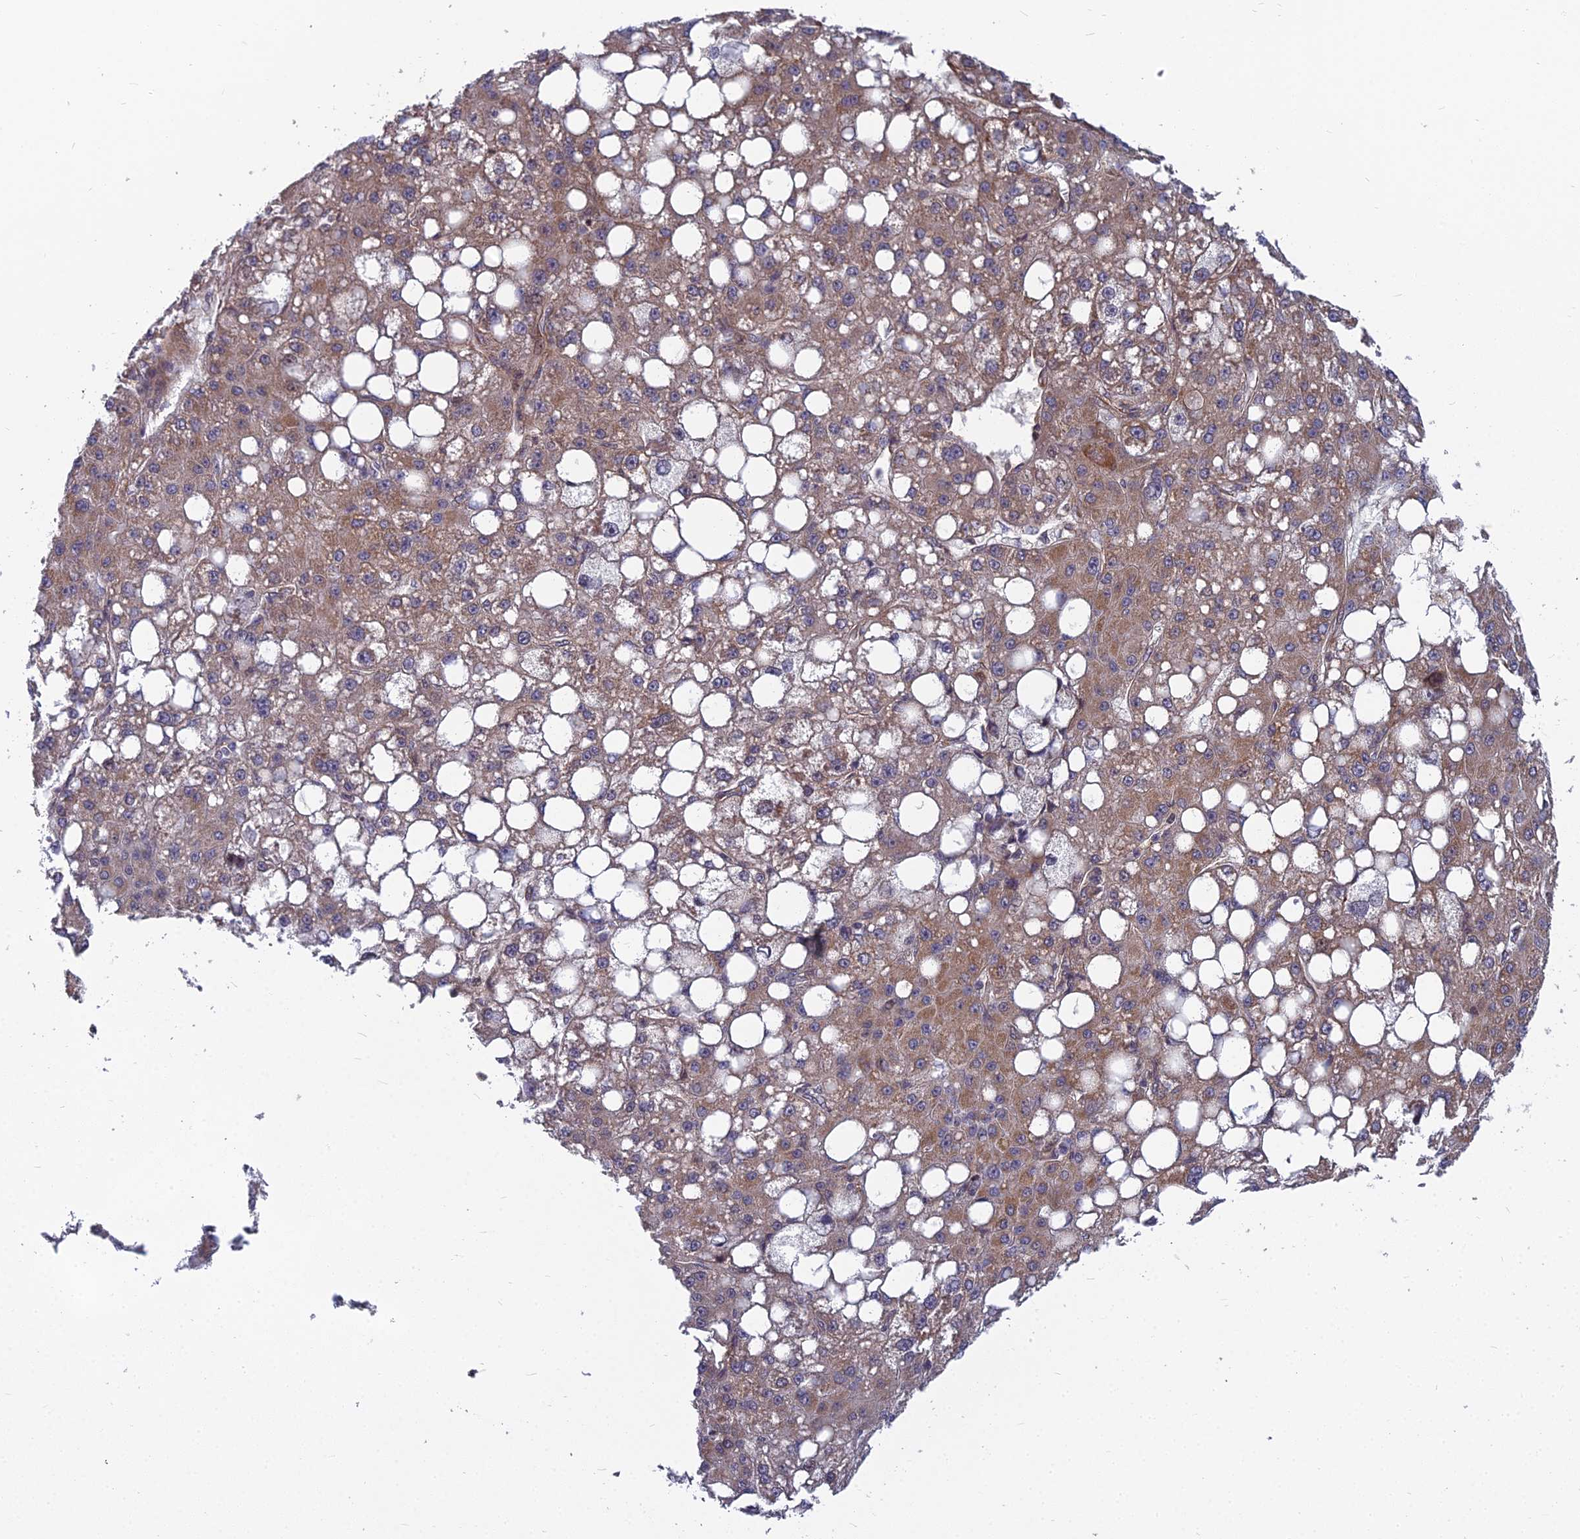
{"staining": {"intensity": "moderate", "quantity": ">75%", "location": "cytoplasmic/membranous,nuclear"}, "tissue": "liver cancer", "cell_type": "Tumor cells", "image_type": "cancer", "snomed": [{"axis": "morphology", "description": "Carcinoma, Hepatocellular, NOS"}, {"axis": "topography", "description": "Liver"}], "caption": "Moderate cytoplasmic/membranous and nuclear staining for a protein is identified in approximately >75% of tumor cells of liver cancer (hepatocellular carcinoma) using immunohistochemistry.", "gene": "COMMD2", "patient": {"sex": "male", "age": 67}}